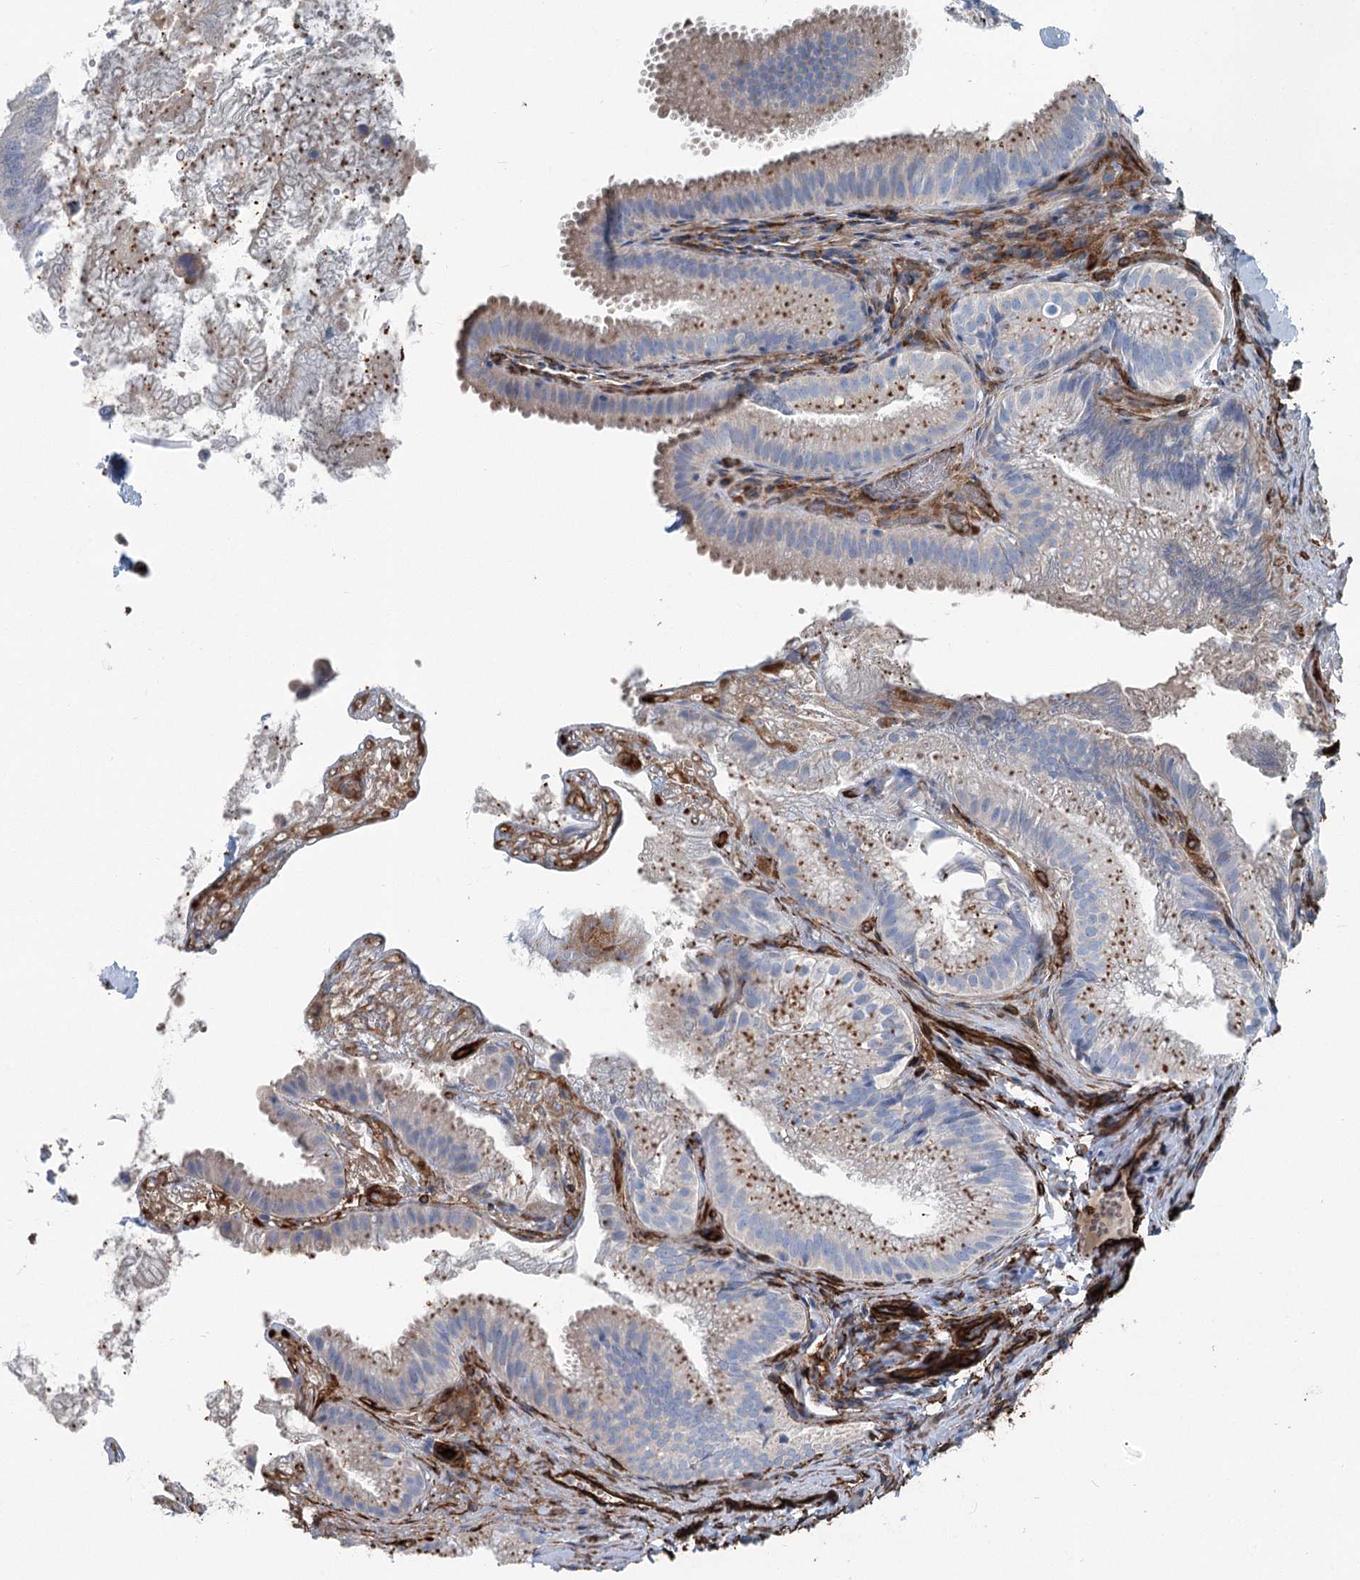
{"staining": {"intensity": "moderate", "quantity": "25%-75%", "location": "cytoplasmic/membranous"}, "tissue": "gallbladder", "cell_type": "Glandular cells", "image_type": "normal", "snomed": [{"axis": "morphology", "description": "Normal tissue, NOS"}, {"axis": "topography", "description": "Gallbladder"}], "caption": "Gallbladder stained with a brown dye demonstrates moderate cytoplasmic/membranous positive positivity in about 25%-75% of glandular cells.", "gene": "IQSEC1", "patient": {"sex": "female", "age": 30}}